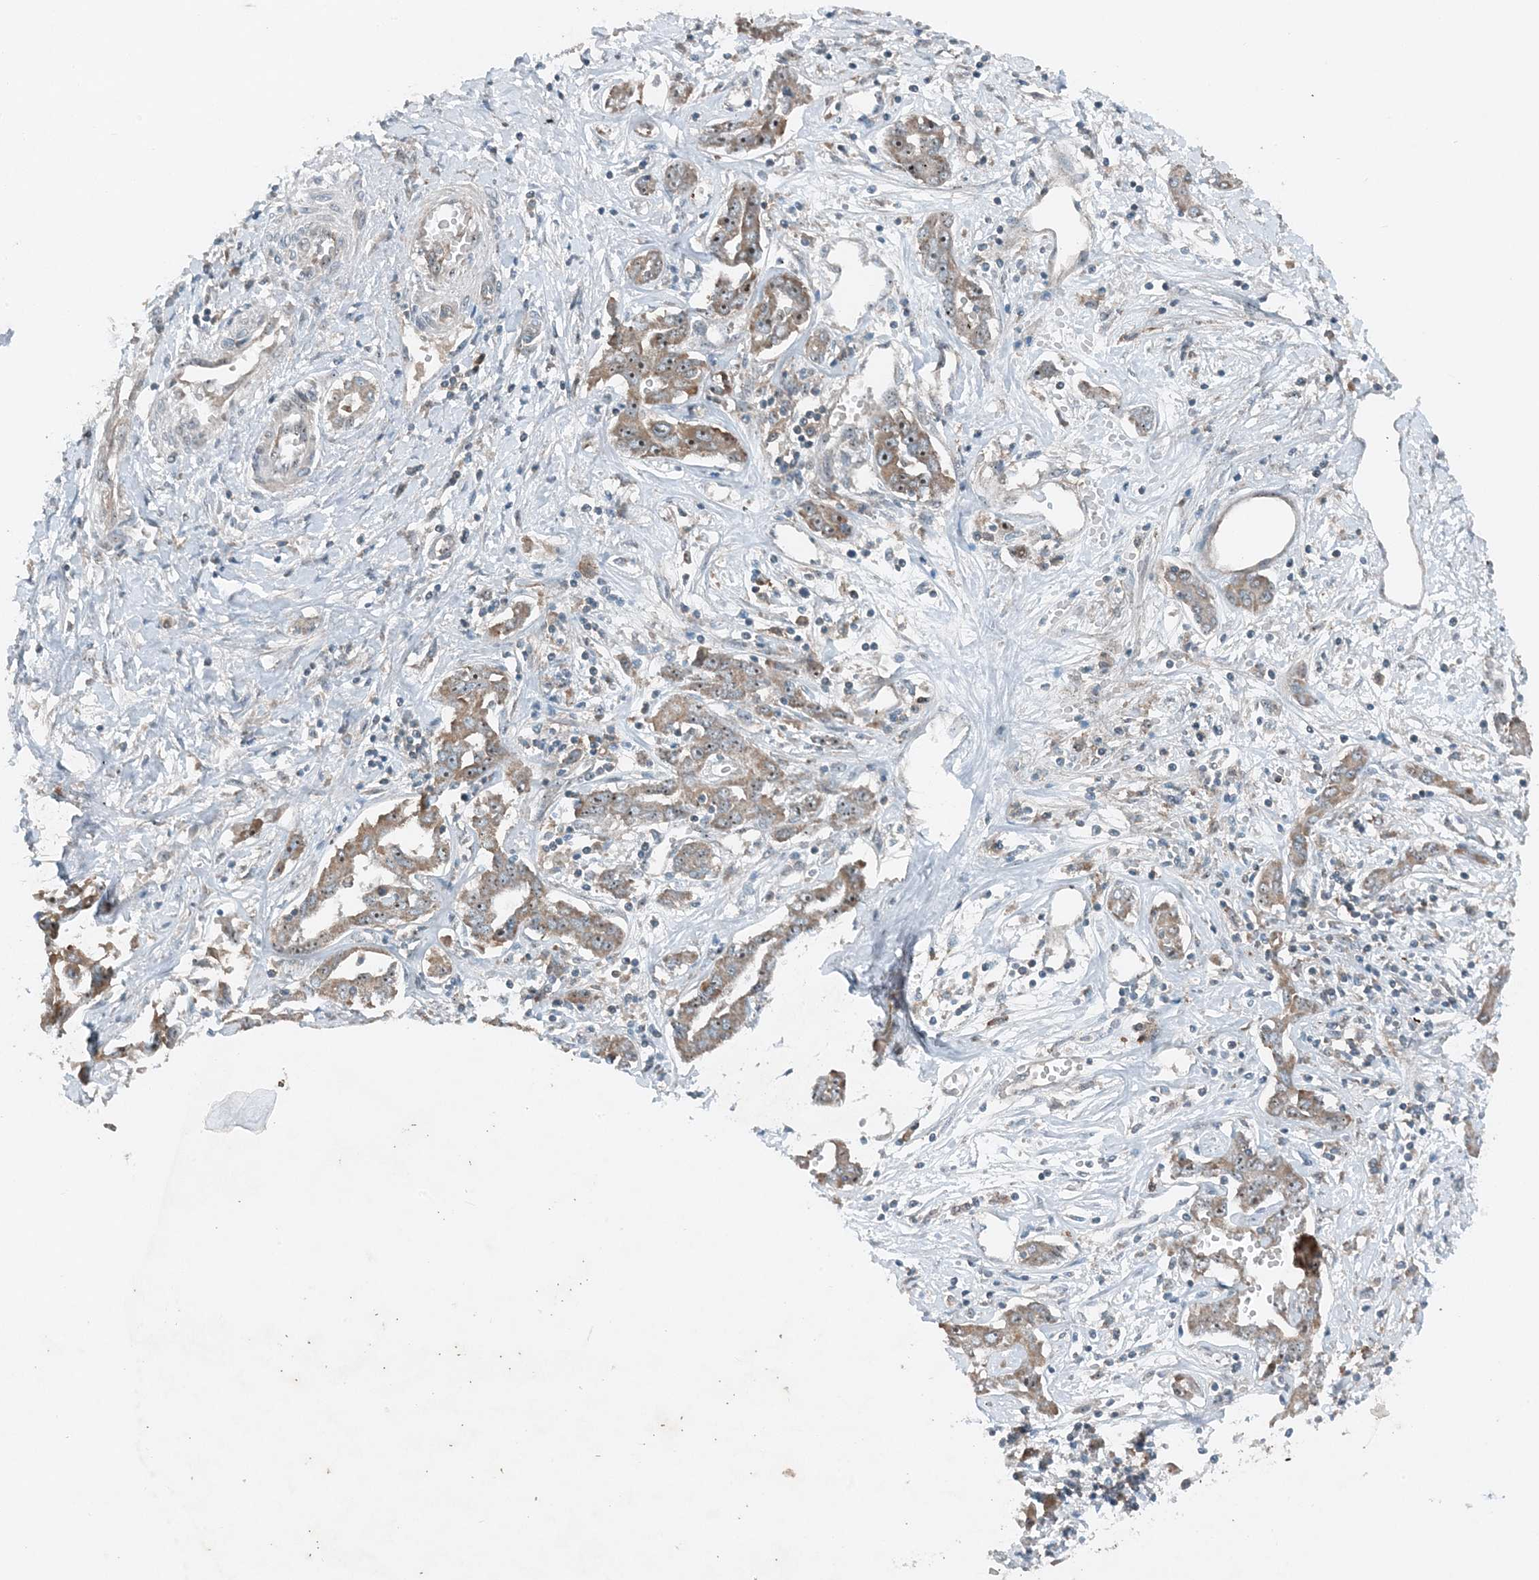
{"staining": {"intensity": "weak", "quantity": ">75%", "location": "cytoplasmic/membranous,nuclear"}, "tissue": "liver cancer", "cell_type": "Tumor cells", "image_type": "cancer", "snomed": [{"axis": "morphology", "description": "Cholangiocarcinoma"}, {"axis": "topography", "description": "Liver"}], "caption": "Weak cytoplasmic/membranous and nuclear protein positivity is identified in approximately >75% of tumor cells in cholangiocarcinoma (liver). (DAB IHC, brown staining for protein, blue staining for nuclei).", "gene": "MITD1", "patient": {"sex": "male", "age": 59}}